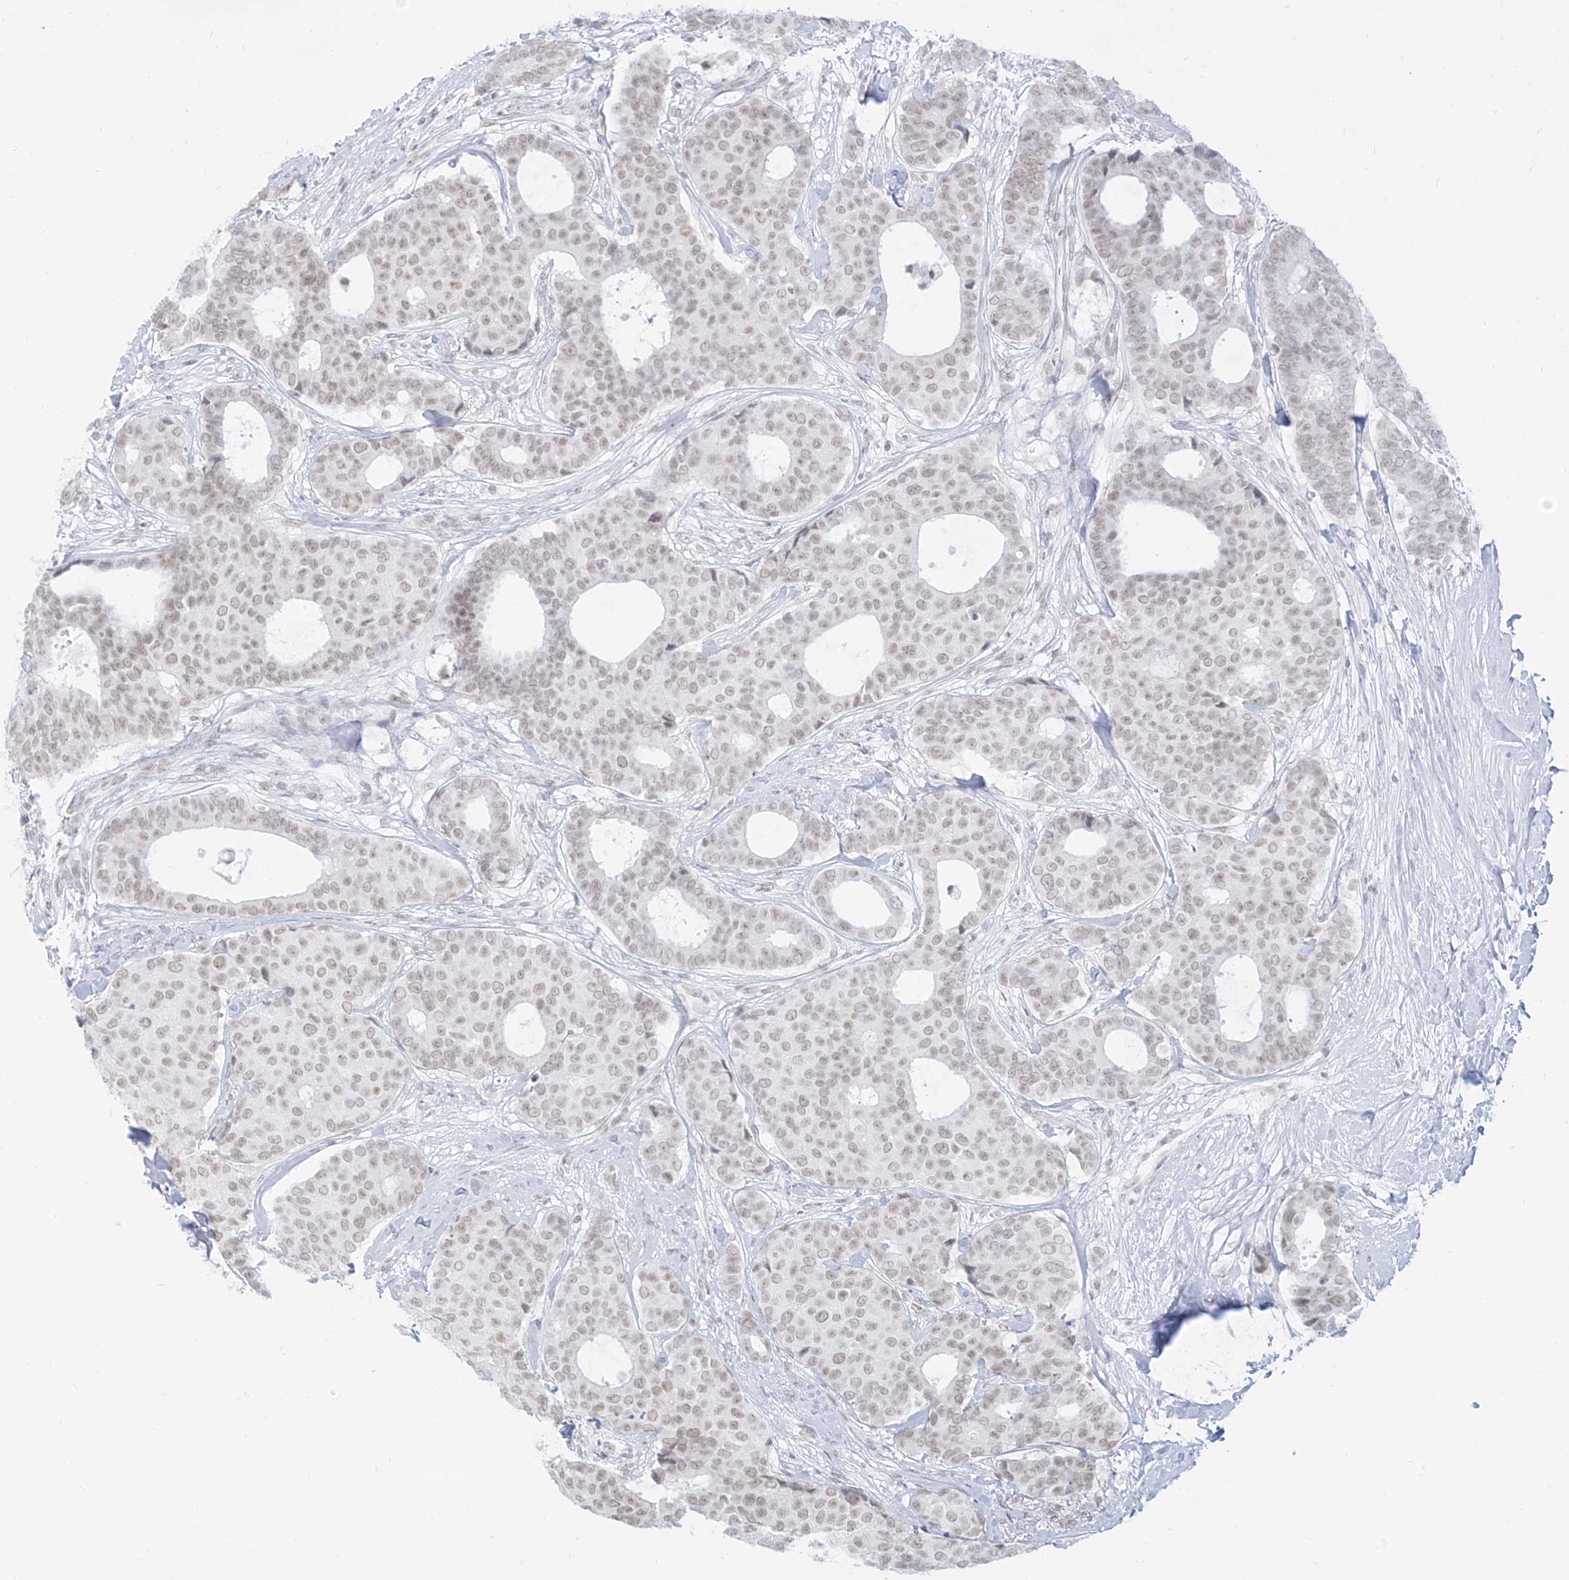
{"staining": {"intensity": "negative", "quantity": "none", "location": "none"}, "tissue": "breast cancer", "cell_type": "Tumor cells", "image_type": "cancer", "snomed": [{"axis": "morphology", "description": "Duct carcinoma"}, {"axis": "topography", "description": "Breast"}], "caption": "IHC histopathology image of breast cancer stained for a protein (brown), which exhibits no staining in tumor cells.", "gene": "SUPT5H", "patient": {"sex": "female", "age": 75}}